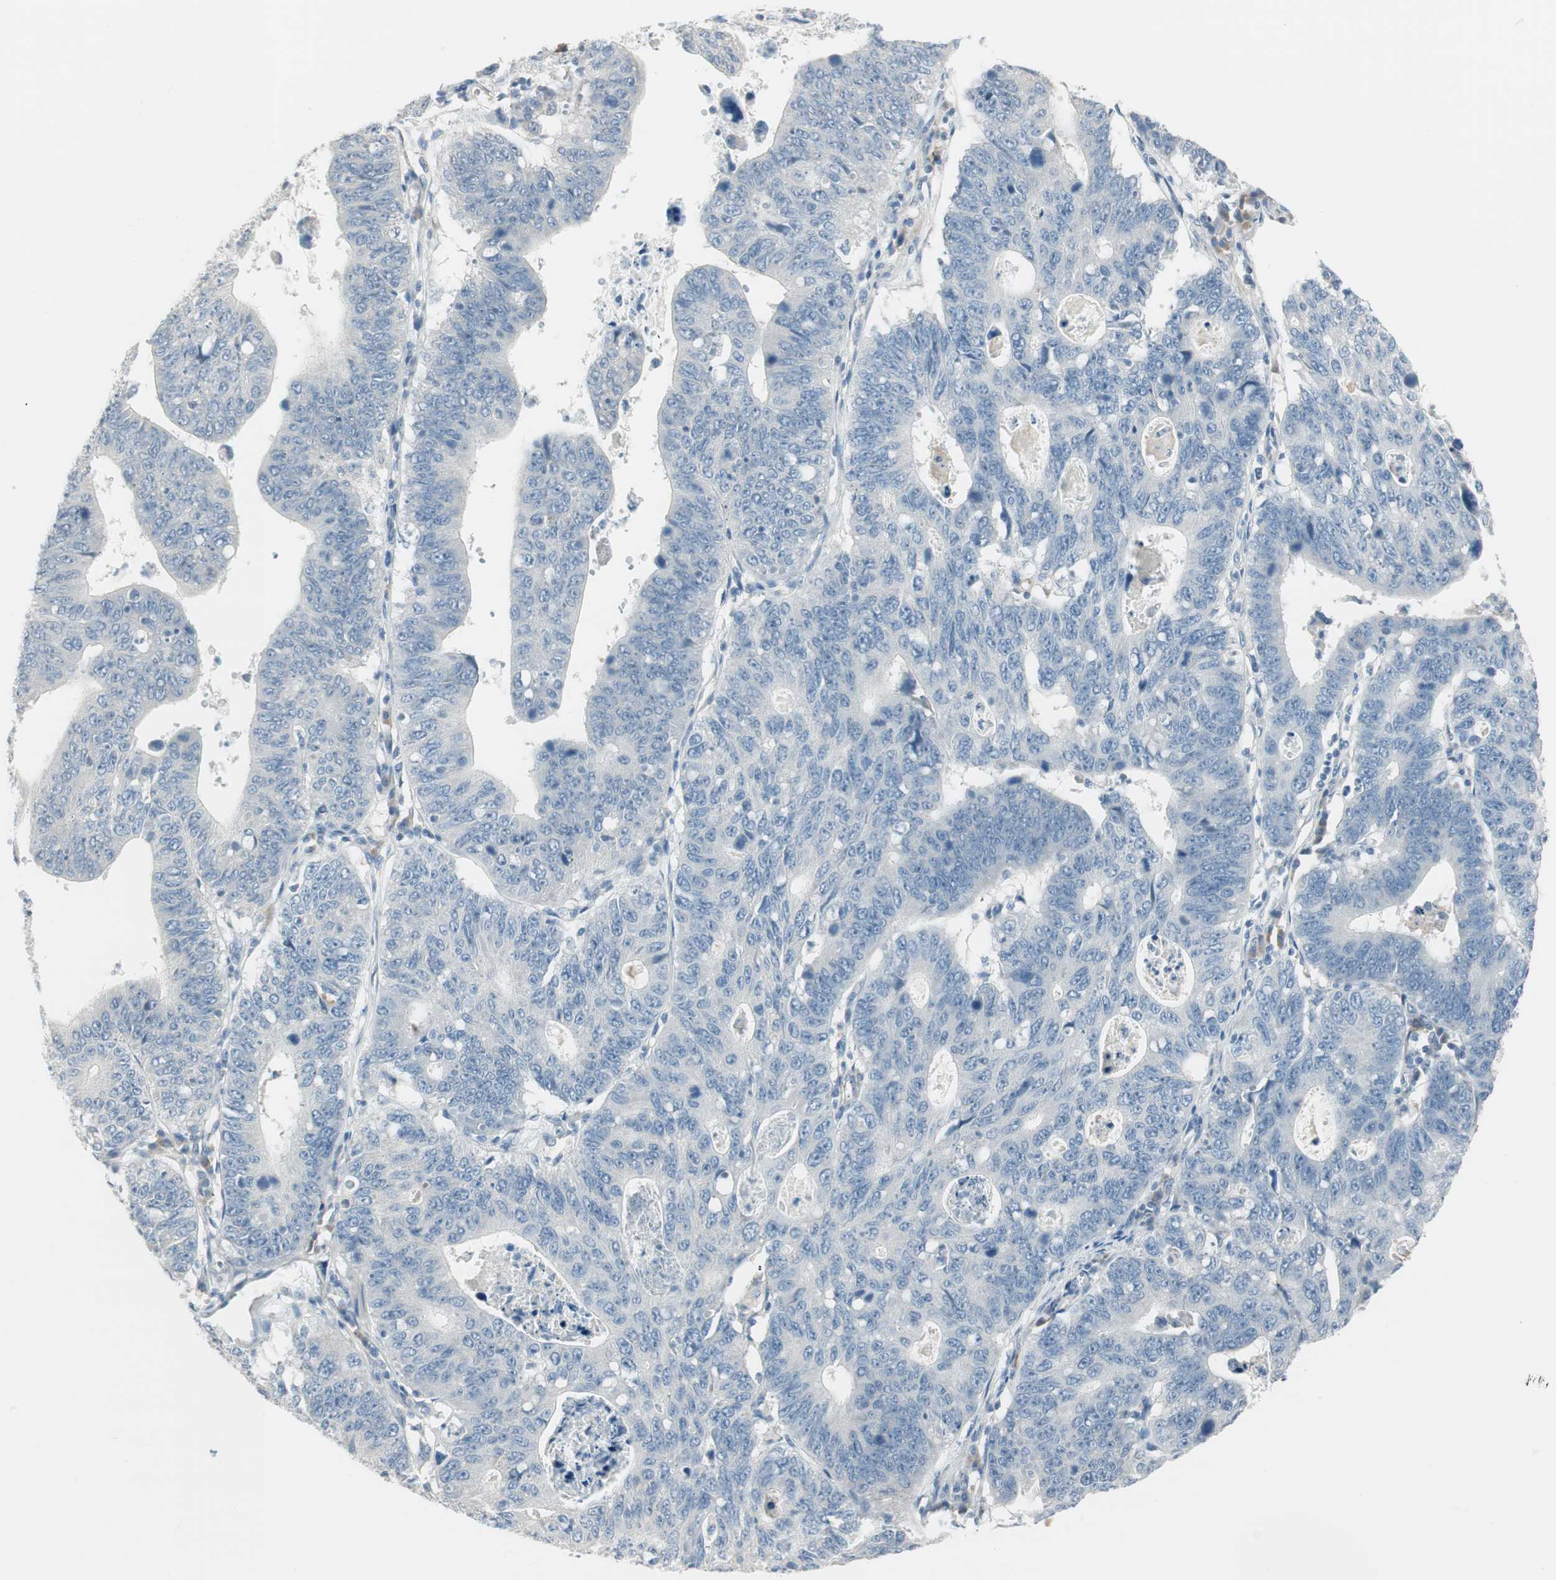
{"staining": {"intensity": "negative", "quantity": "none", "location": "none"}, "tissue": "stomach cancer", "cell_type": "Tumor cells", "image_type": "cancer", "snomed": [{"axis": "morphology", "description": "Adenocarcinoma, NOS"}, {"axis": "topography", "description": "Stomach"}], "caption": "A high-resolution image shows immunohistochemistry (IHC) staining of stomach cancer (adenocarcinoma), which exhibits no significant positivity in tumor cells.", "gene": "EVA1A", "patient": {"sex": "male", "age": 59}}